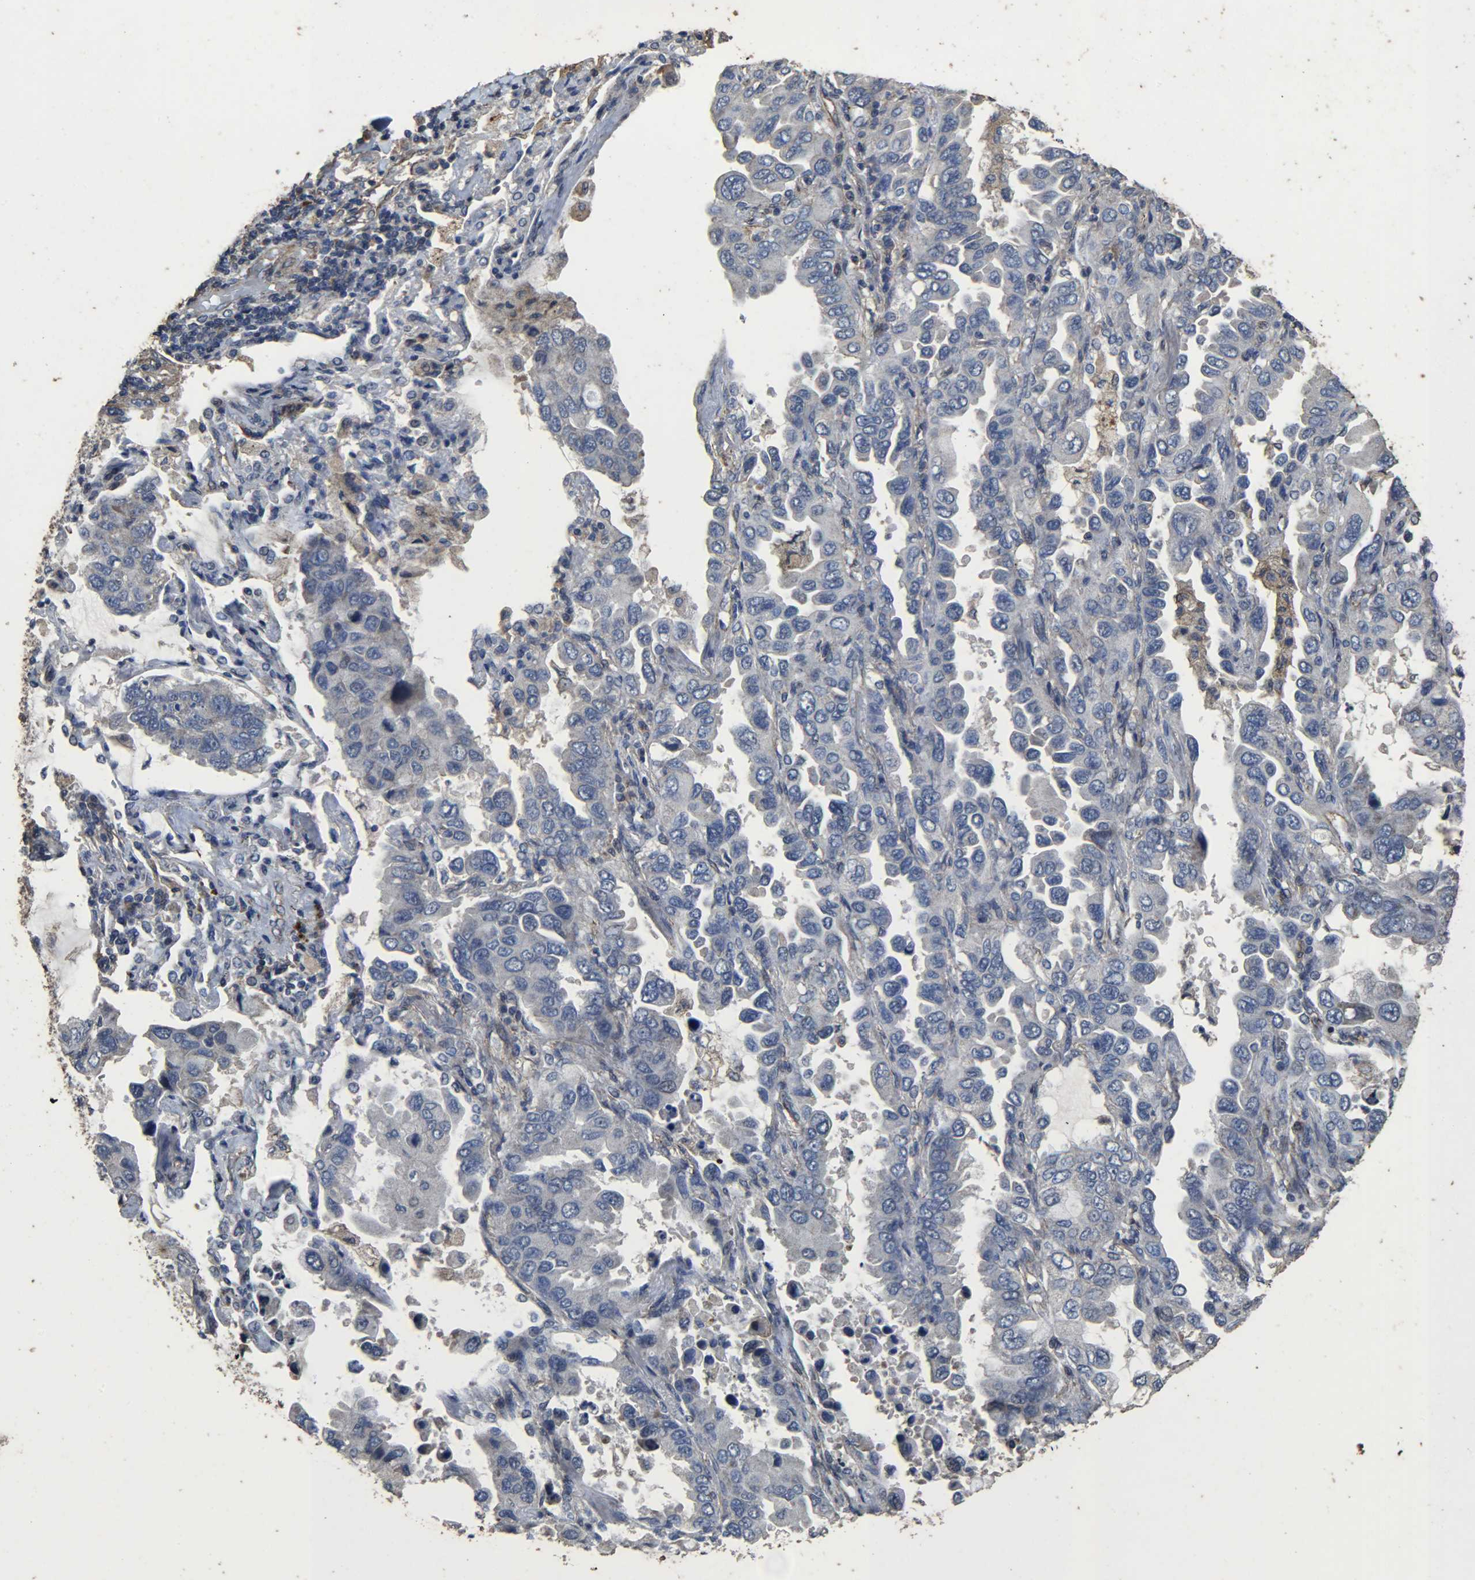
{"staining": {"intensity": "negative", "quantity": "none", "location": "none"}, "tissue": "lung cancer", "cell_type": "Tumor cells", "image_type": "cancer", "snomed": [{"axis": "morphology", "description": "Adenocarcinoma, NOS"}, {"axis": "topography", "description": "Lung"}], "caption": "This is a image of immunohistochemistry staining of lung cancer, which shows no positivity in tumor cells.", "gene": "TPM4", "patient": {"sex": "male", "age": 64}}